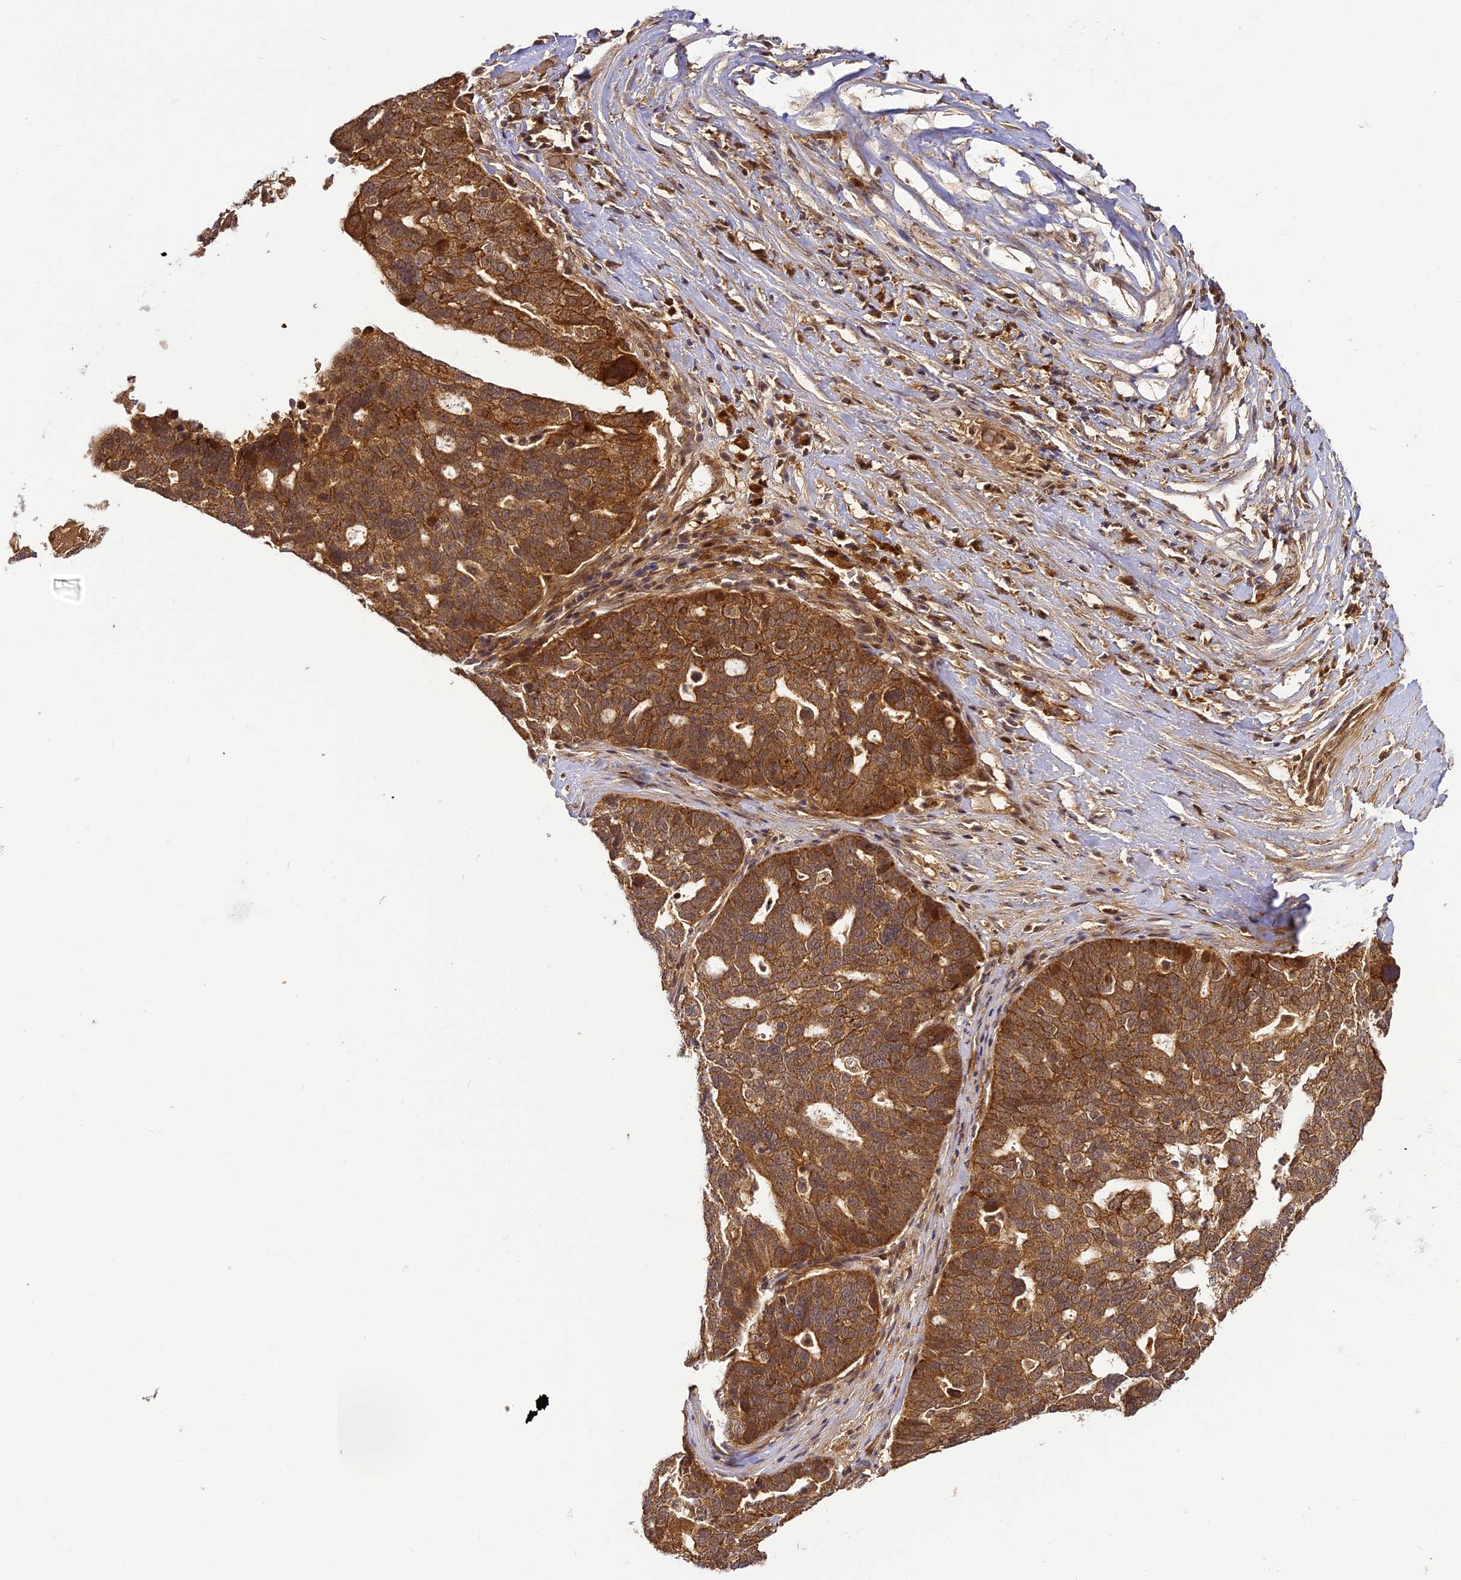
{"staining": {"intensity": "moderate", "quantity": ">75%", "location": "cytoplasmic/membranous"}, "tissue": "ovarian cancer", "cell_type": "Tumor cells", "image_type": "cancer", "snomed": [{"axis": "morphology", "description": "Cystadenocarcinoma, serous, NOS"}, {"axis": "topography", "description": "Ovary"}], "caption": "A brown stain labels moderate cytoplasmic/membranous expression of a protein in human ovarian serous cystadenocarcinoma tumor cells. (Brightfield microscopy of DAB IHC at high magnification).", "gene": "BCDIN3D", "patient": {"sex": "female", "age": 59}}